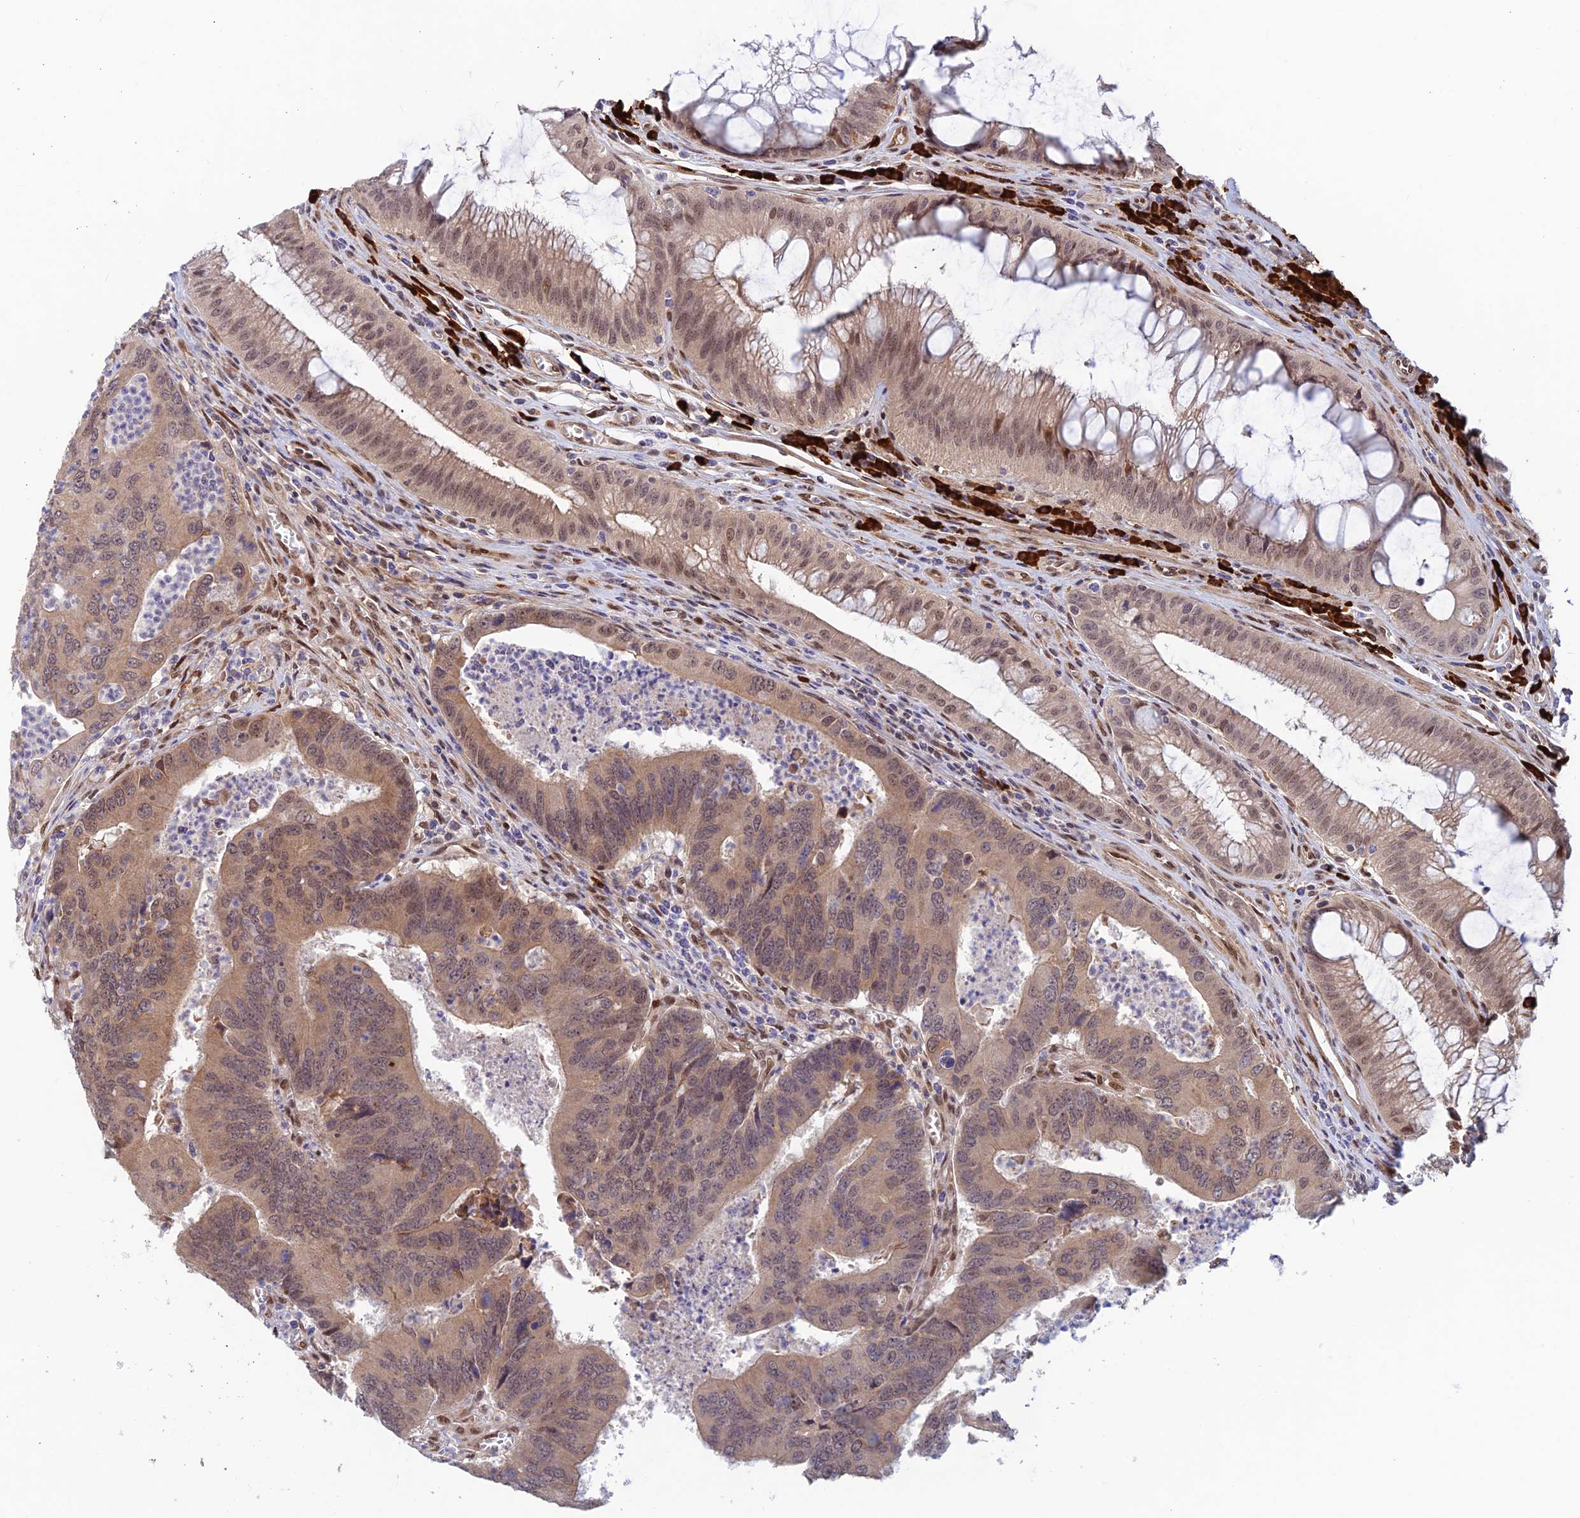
{"staining": {"intensity": "weak", "quantity": ">75%", "location": "cytoplasmic/membranous"}, "tissue": "colorectal cancer", "cell_type": "Tumor cells", "image_type": "cancer", "snomed": [{"axis": "morphology", "description": "Adenocarcinoma, NOS"}, {"axis": "topography", "description": "Colon"}], "caption": "Immunohistochemical staining of adenocarcinoma (colorectal) displays weak cytoplasmic/membranous protein positivity in approximately >75% of tumor cells.", "gene": "ZNF565", "patient": {"sex": "female", "age": 67}}